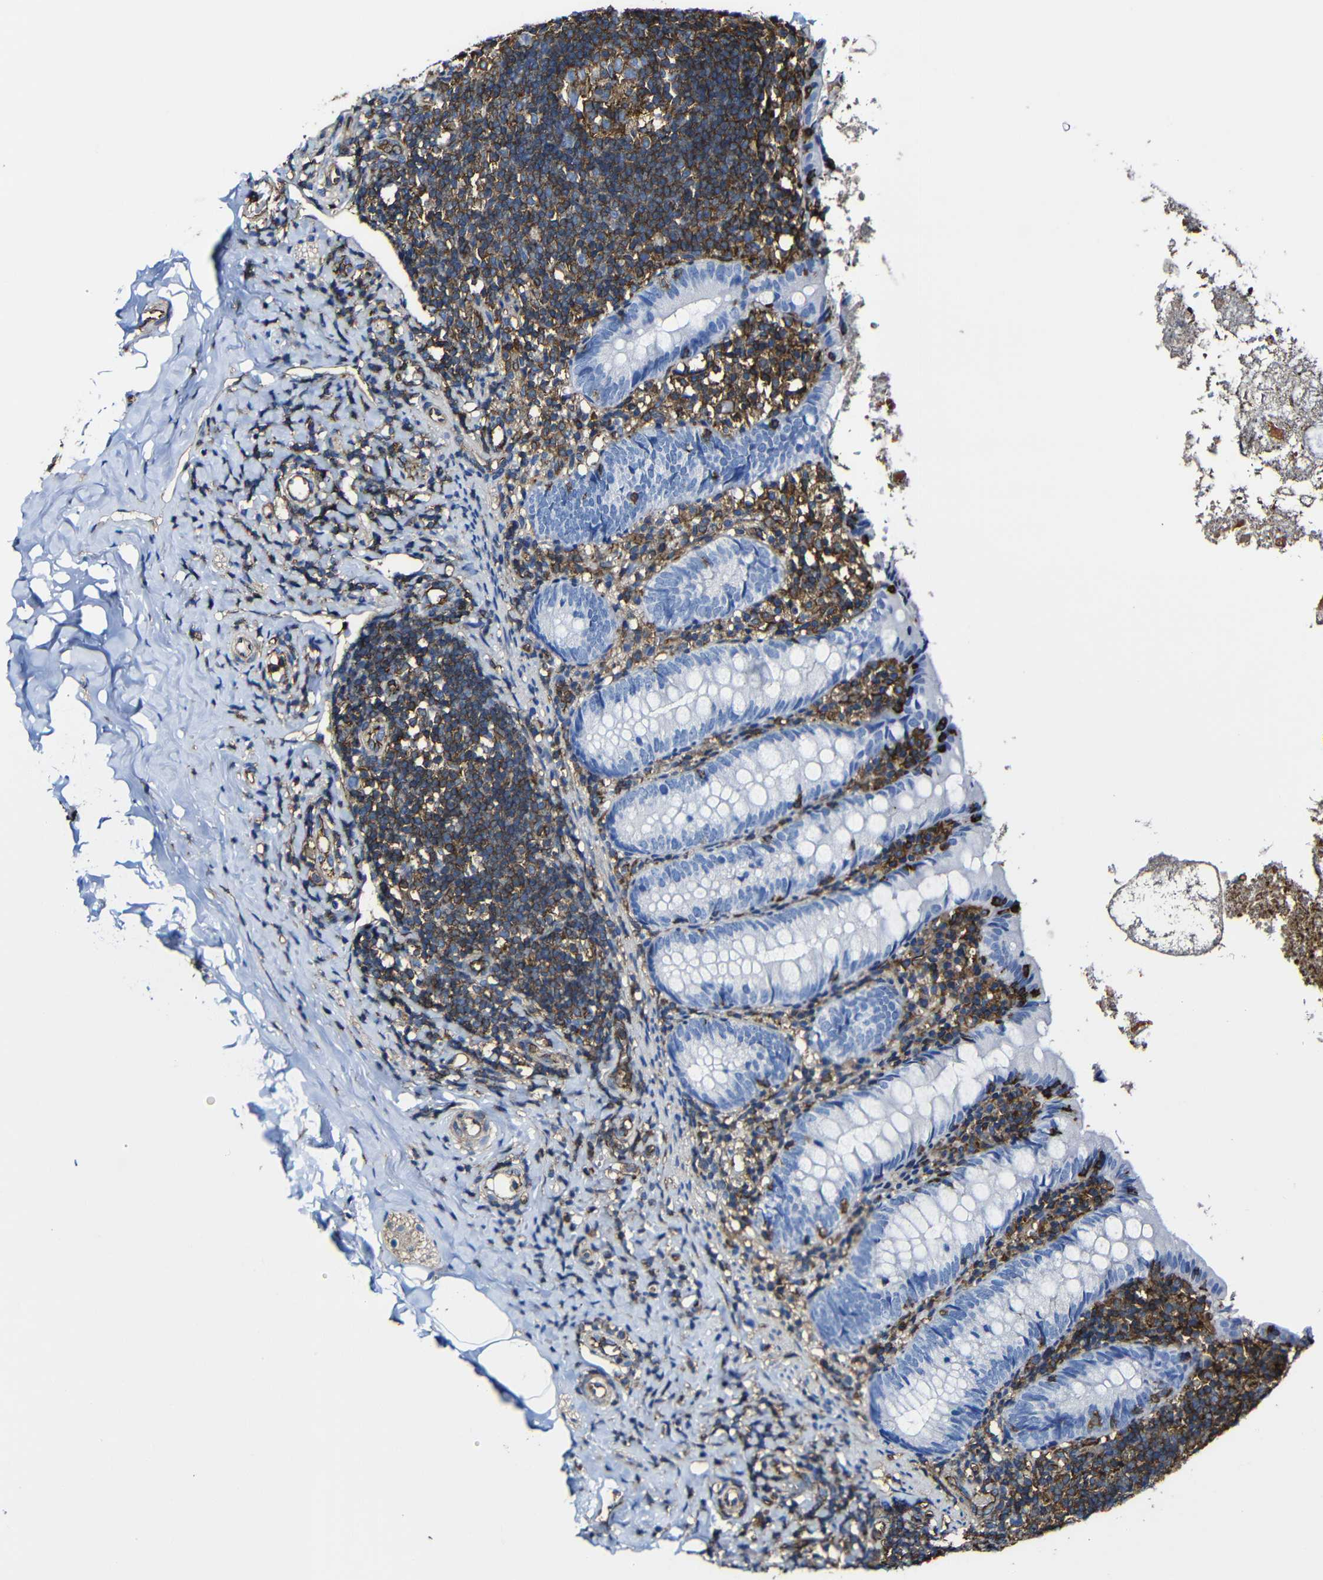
{"staining": {"intensity": "negative", "quantity": "none", "location": "none"}, "tissue": "appendix", "cell_type": "Glandular cells", "image_type": "normal", "snomed": [{"axis": "morphology", "description": "Normal tissue, NOS"}, {"axis": "topography", "description": "Appendix"}], "caption": "Immunohistochemical staining of unremarkable human appendix demonstrates no significant positivity in glandular cells. (Immunohistochemistry, brightfield microscopy, high magnification).", "gene": "MSN", "patient": {"sex": "female", "age": 10}}